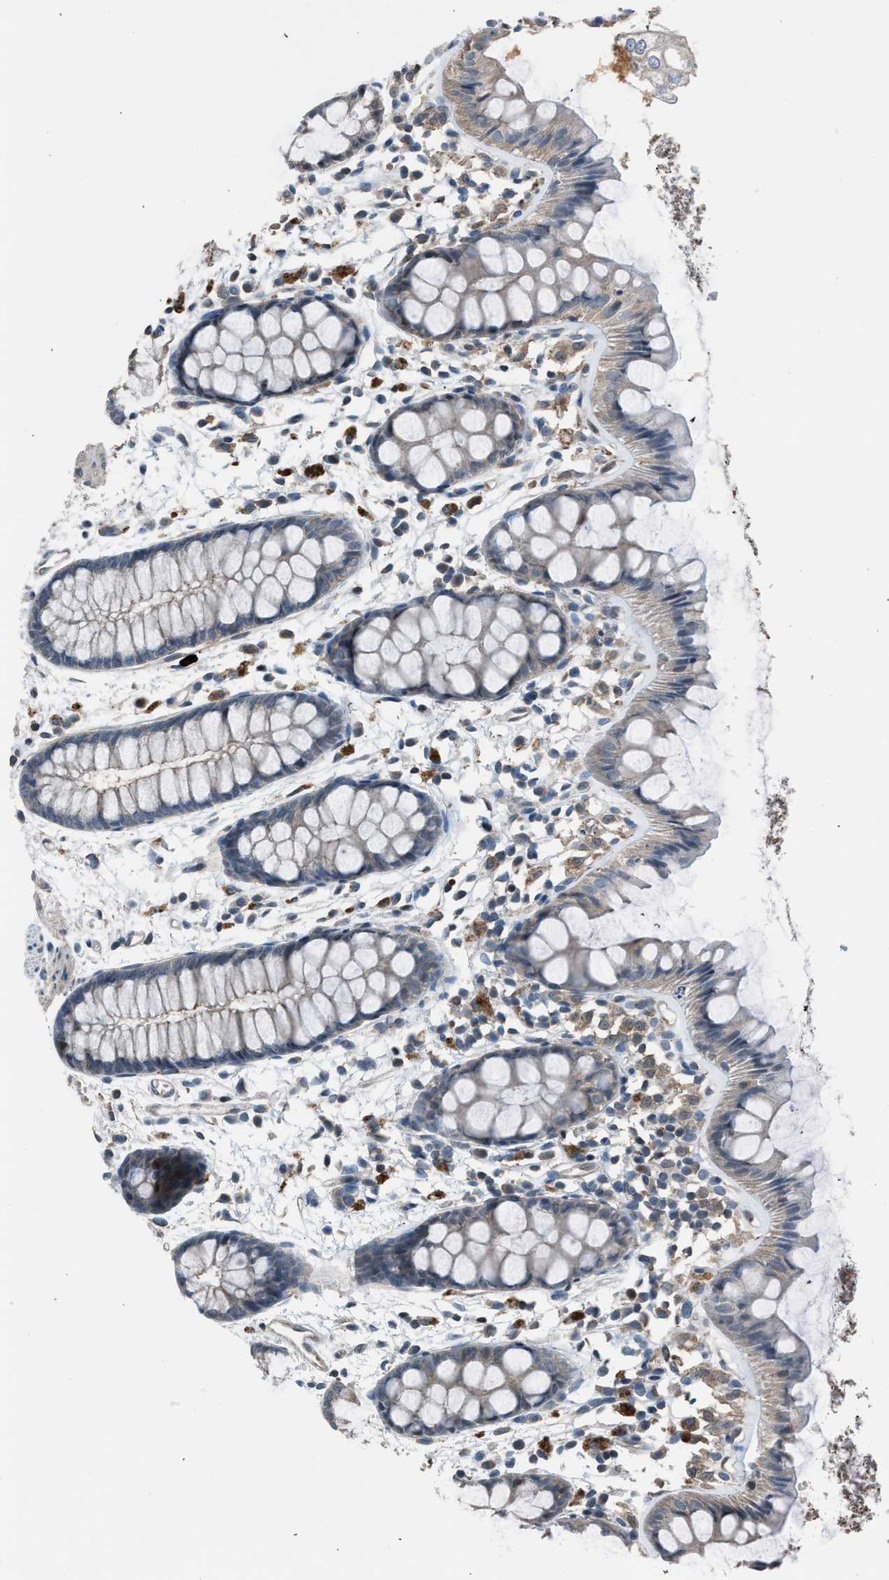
{"staining": {"intensity": "weak", "quantity": ">75%", "location": "cytoplasmic/membranous"}, "tissue": "rectum", "cell_type": "Glandular cells", "image_type": "normal", "snomed": [{"axis": "morphology", "description": "Normal tissue, NOS"}, {"axis": "topography", "description": "Rectum"}], "caption": "IHC histopathology image of benign human rectum stained for a protein (brown), which shows low levels of weak cytoplasmic/membranous positivity in about >75% of glandular cells.", "gene": "LMLN", "patient": {"sex": "female", "age": 66}}